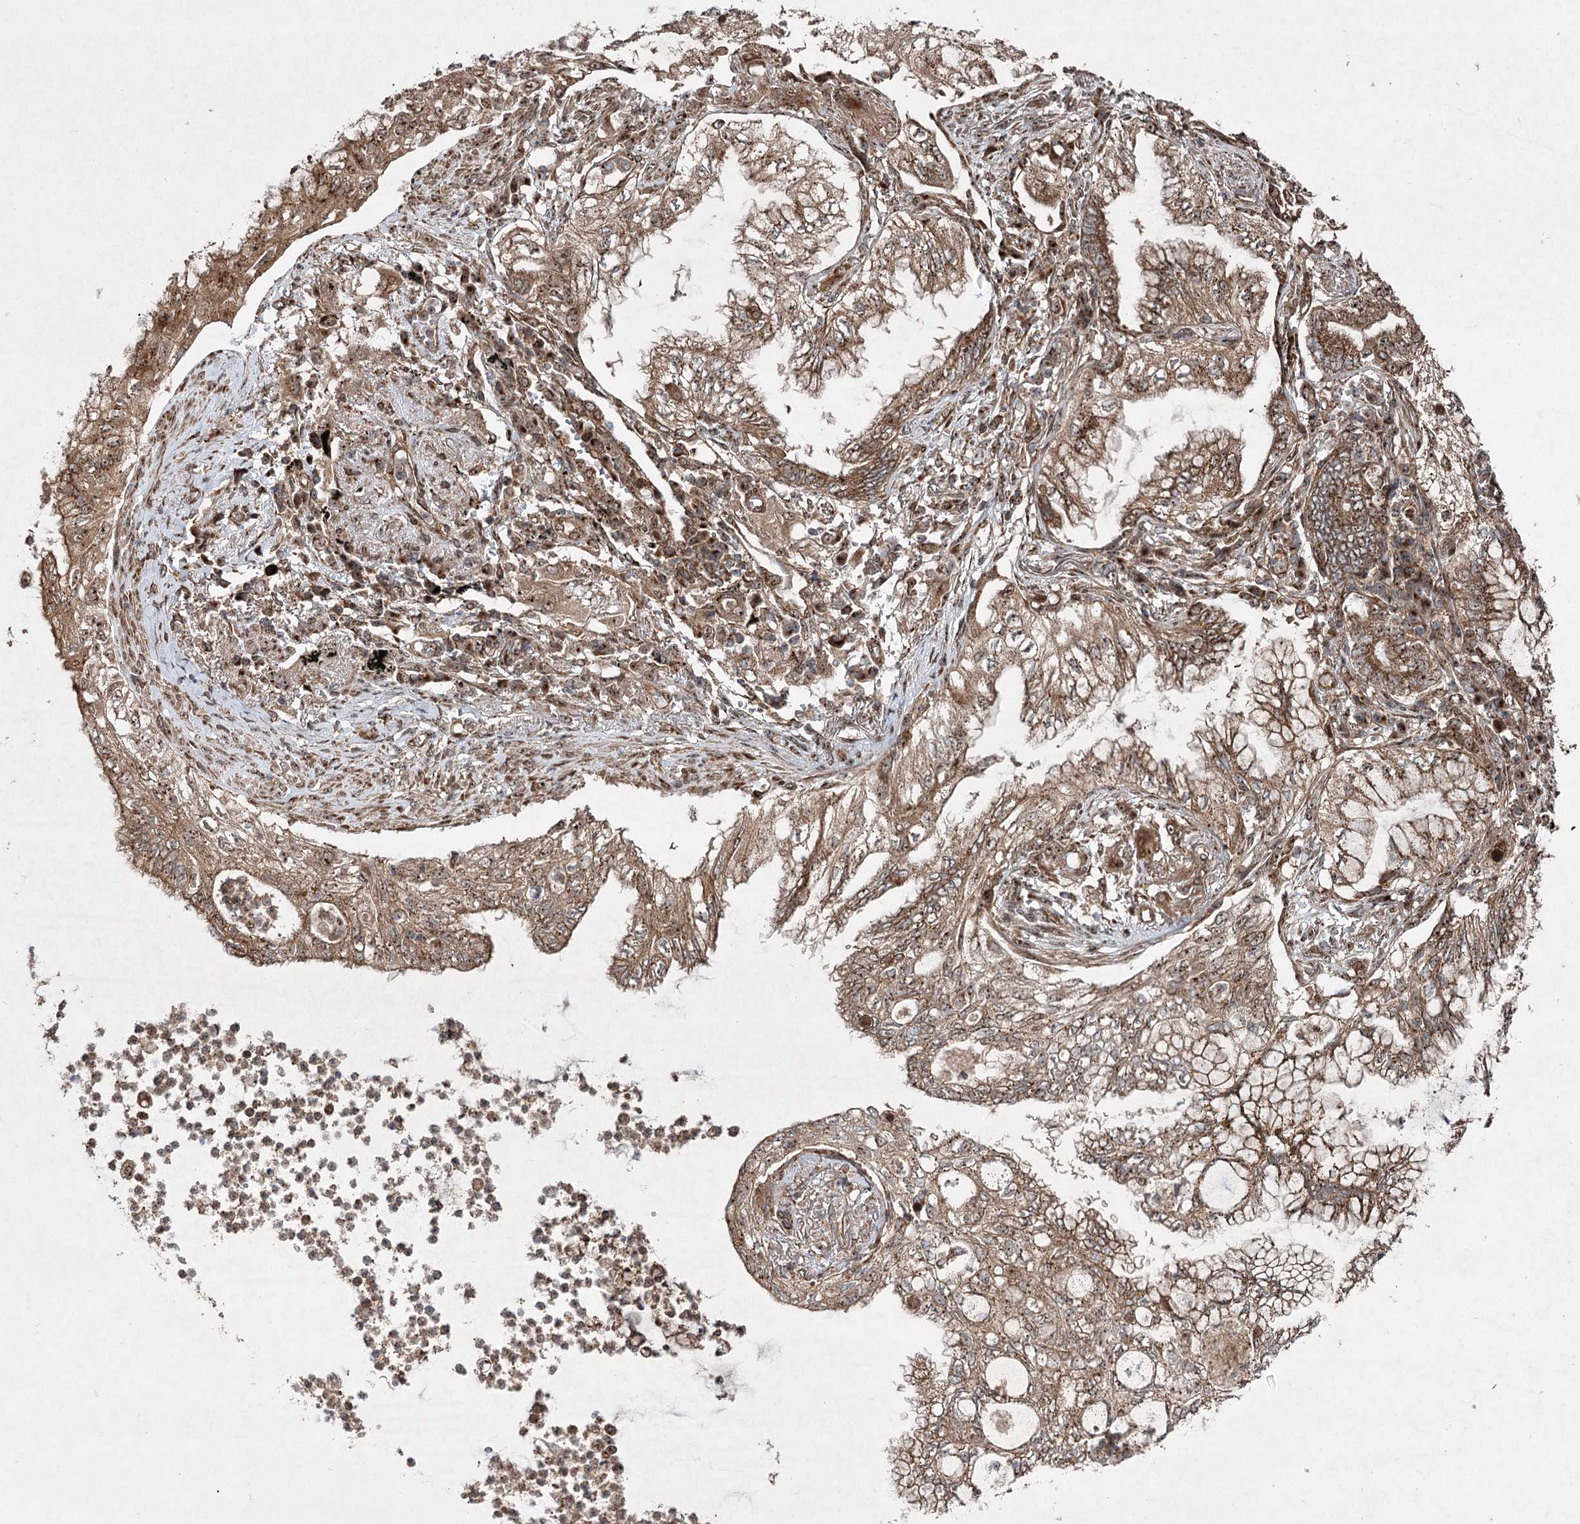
{"staining": {"intensity": "moderate", "quantity": ">75%", "location": "cytoplasmic/membranous,nuclear"}, "tissue": "lung cancer", "cell_type": "Tumor cells", "image_type": "cancer", "snomed": [{"axis": "morphology", "description": "Adenocarcinoma, NOS"}, {"axis": "topography", "description": "Lung"}], "caption": "DAB immunohistochemical staining of lung cancer (adenocarcinoma) displays moderate cytoplasmic/membranous and nuclear protein positivity in approximately >75% of tumor cells.", "gene": "SERINC5", "patient": {"sex": "female", "age": 70}}